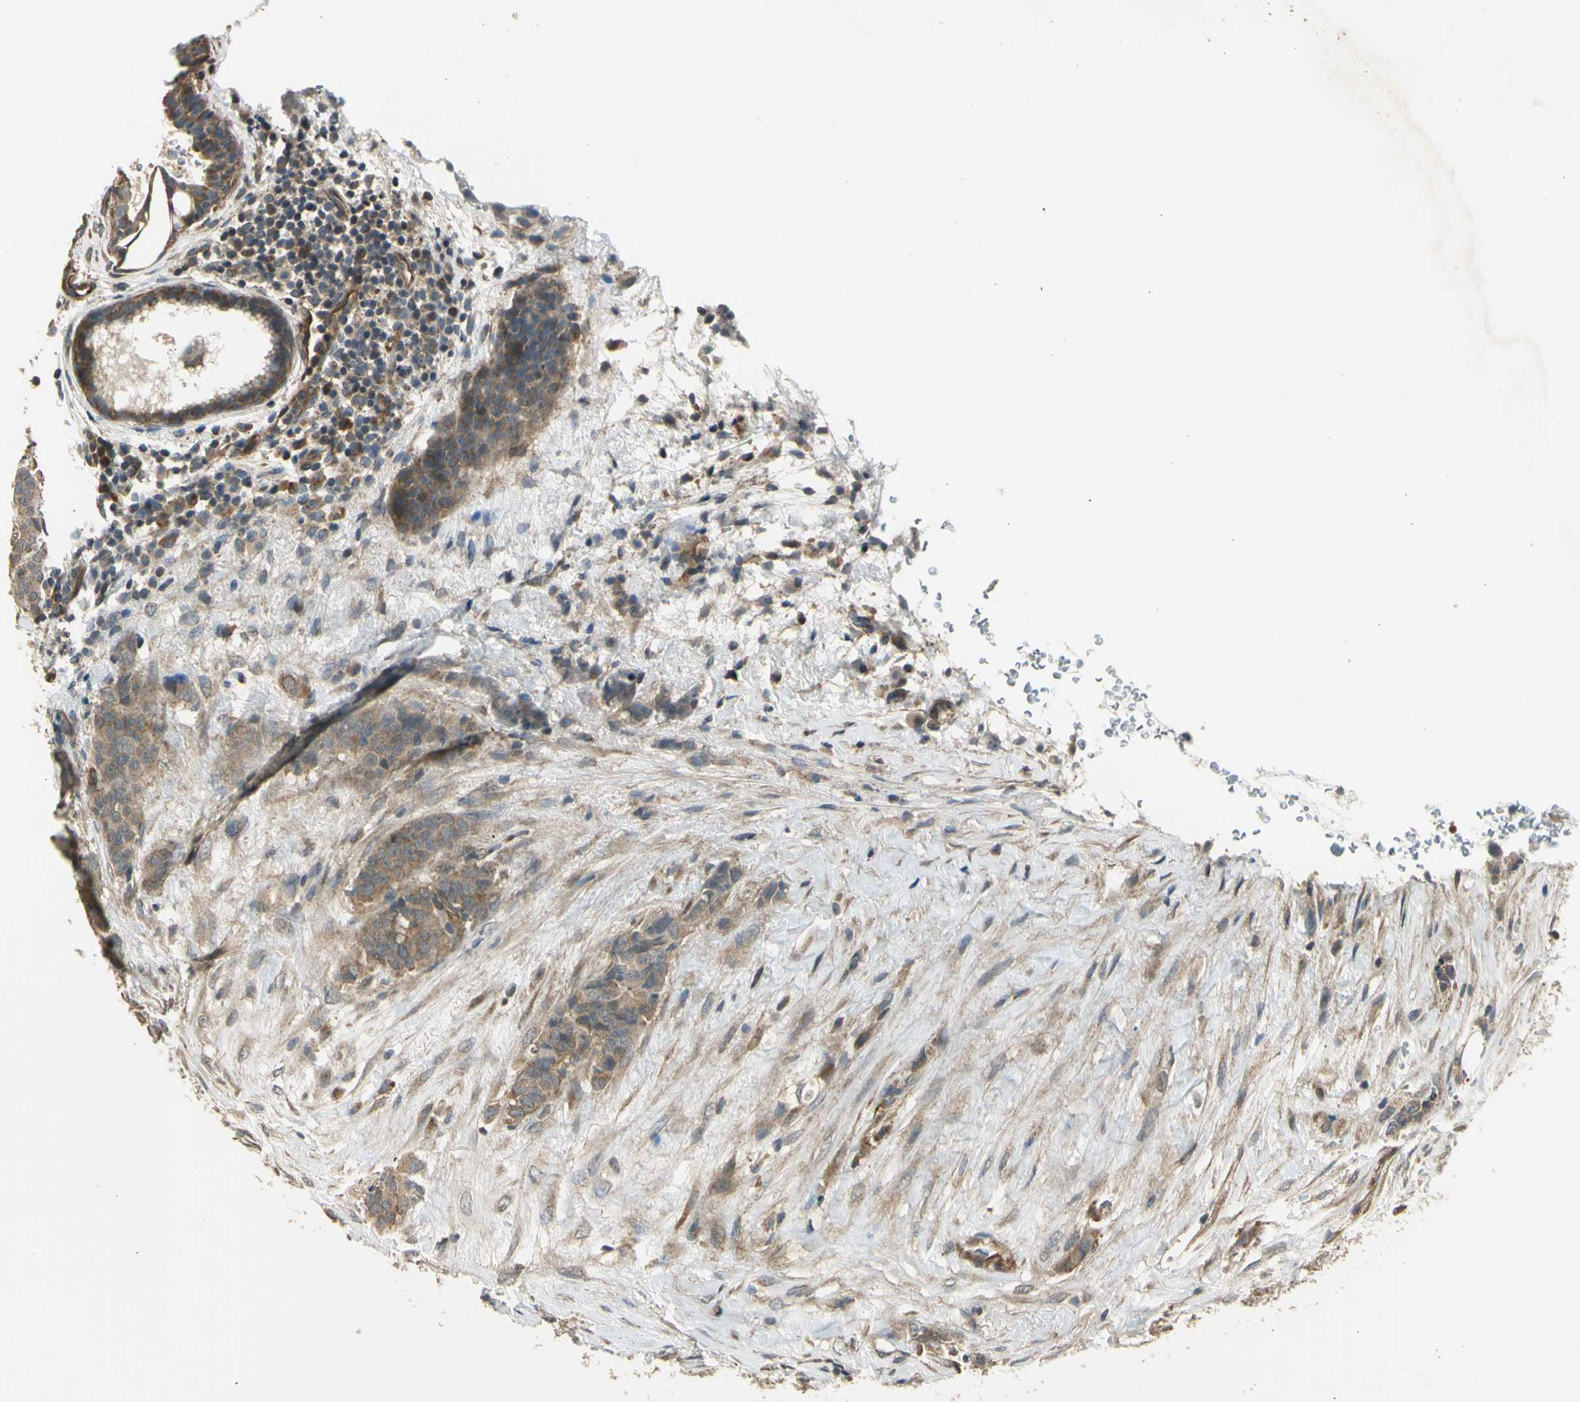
{"staining": {"intensity": "moderate", "quantity": ">75%", "location": "cytoplasmic/membranous"}, "tissue": "breast cancer", "cell_type": "Tumor cells", "image_type": "cancer", "snomed": [{"axis": "morphology", "description": "Duct carcinoma"}, {"axis": "topography", "description": "Breast"}], "caption": "Immunohistochemical staining of human breast cancer exhibits moderate cytoplasmic/membranous protein expression in about >75% of tumor cells.", "gene": "EFNB2", "patient": {"sex": "female", "age": 40}}